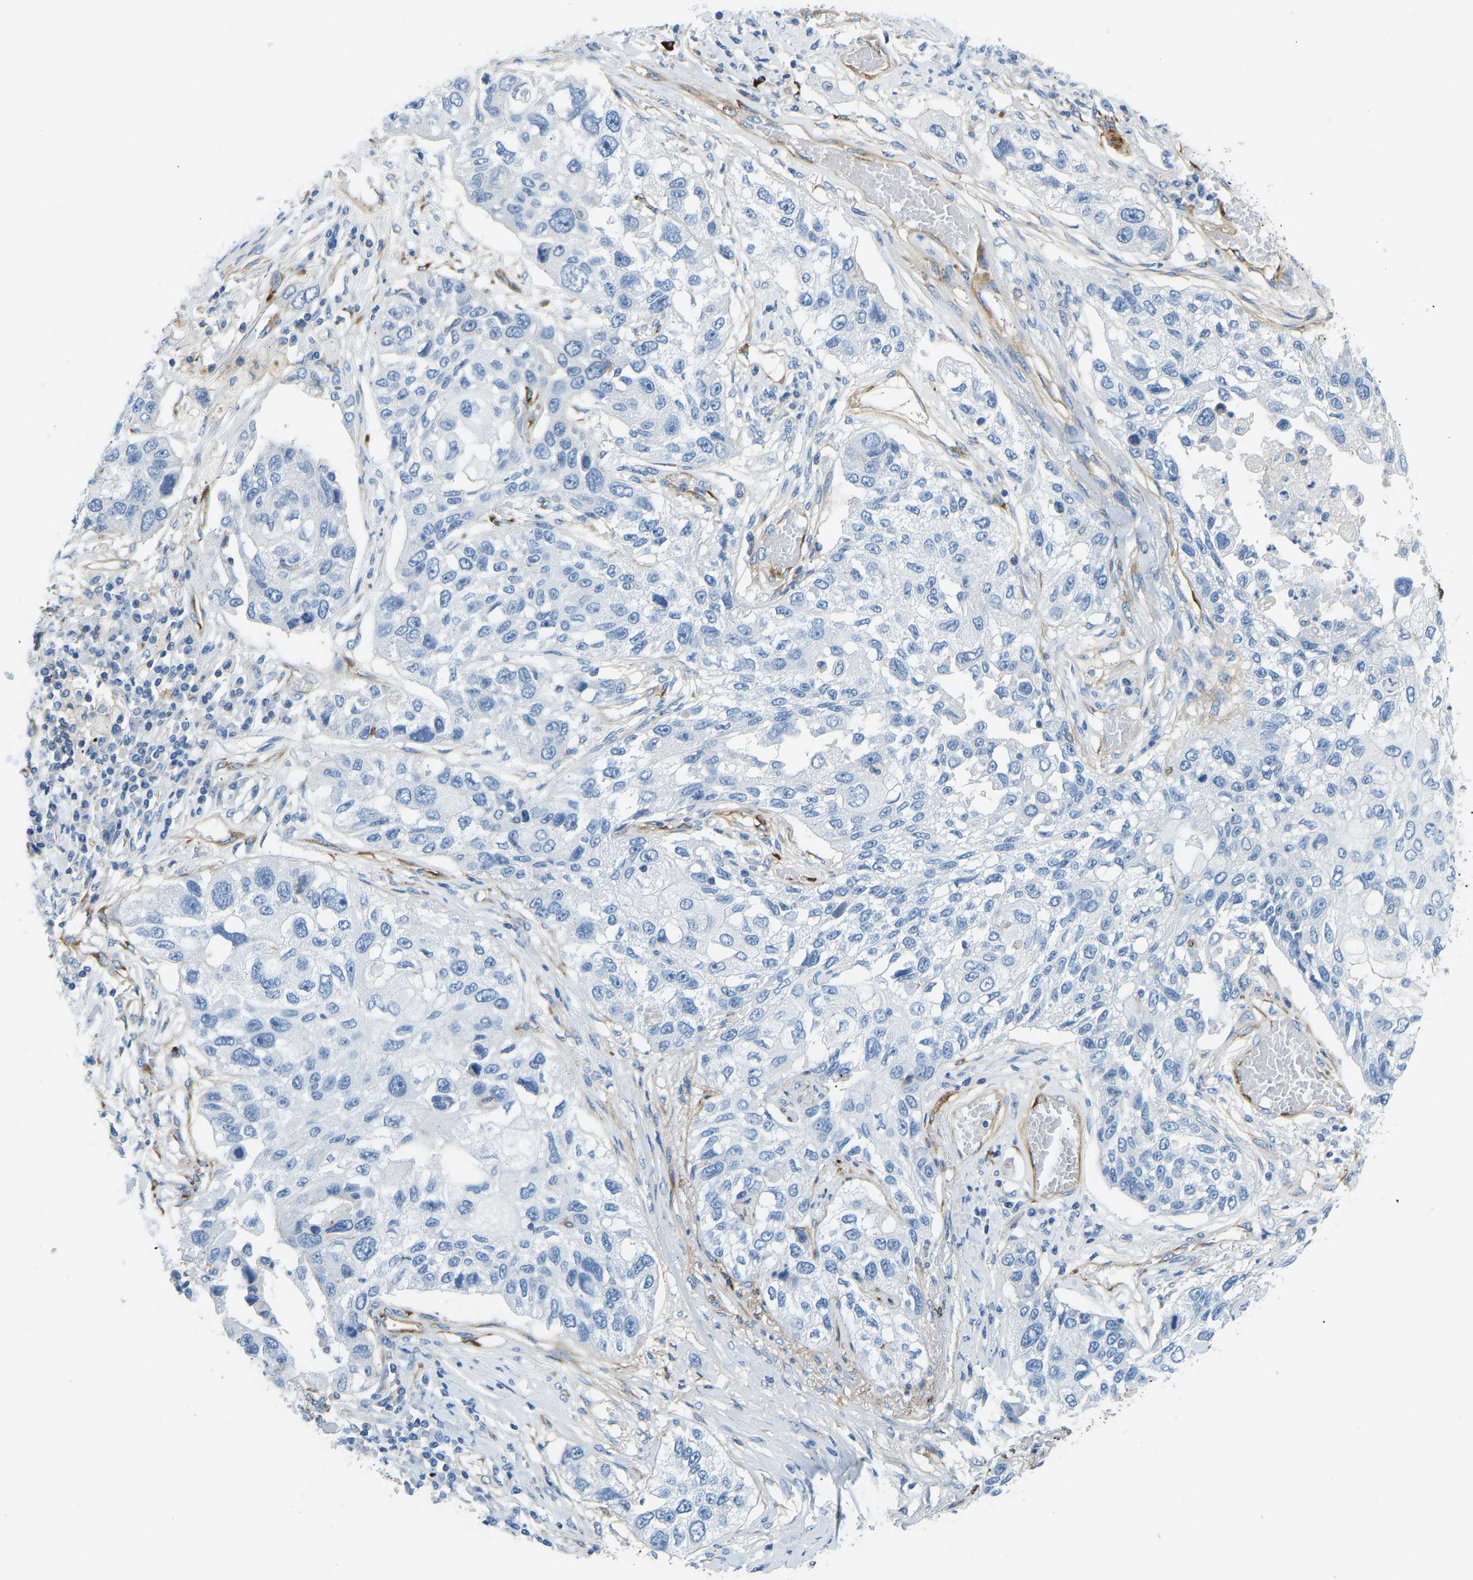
{"staining": {"intensity": "negative", "quantity": "none", "location": "none"}, "tissue": "lung cancer", "cell_type": "Tumor cells", "image_type": "cancer", "snomed": [{"axis": "morphology", "description": "Squamous cell carcinoma, NOS"}, {"axis": "topography", "description": "Lung"}], "caption": "Immunohistochemical staining of lung squamous cell carcinoma demonstrates no significant positivity in tumor cells.", "gene": "COL15A1", "patient": {"sex": "male", "age": 71}}